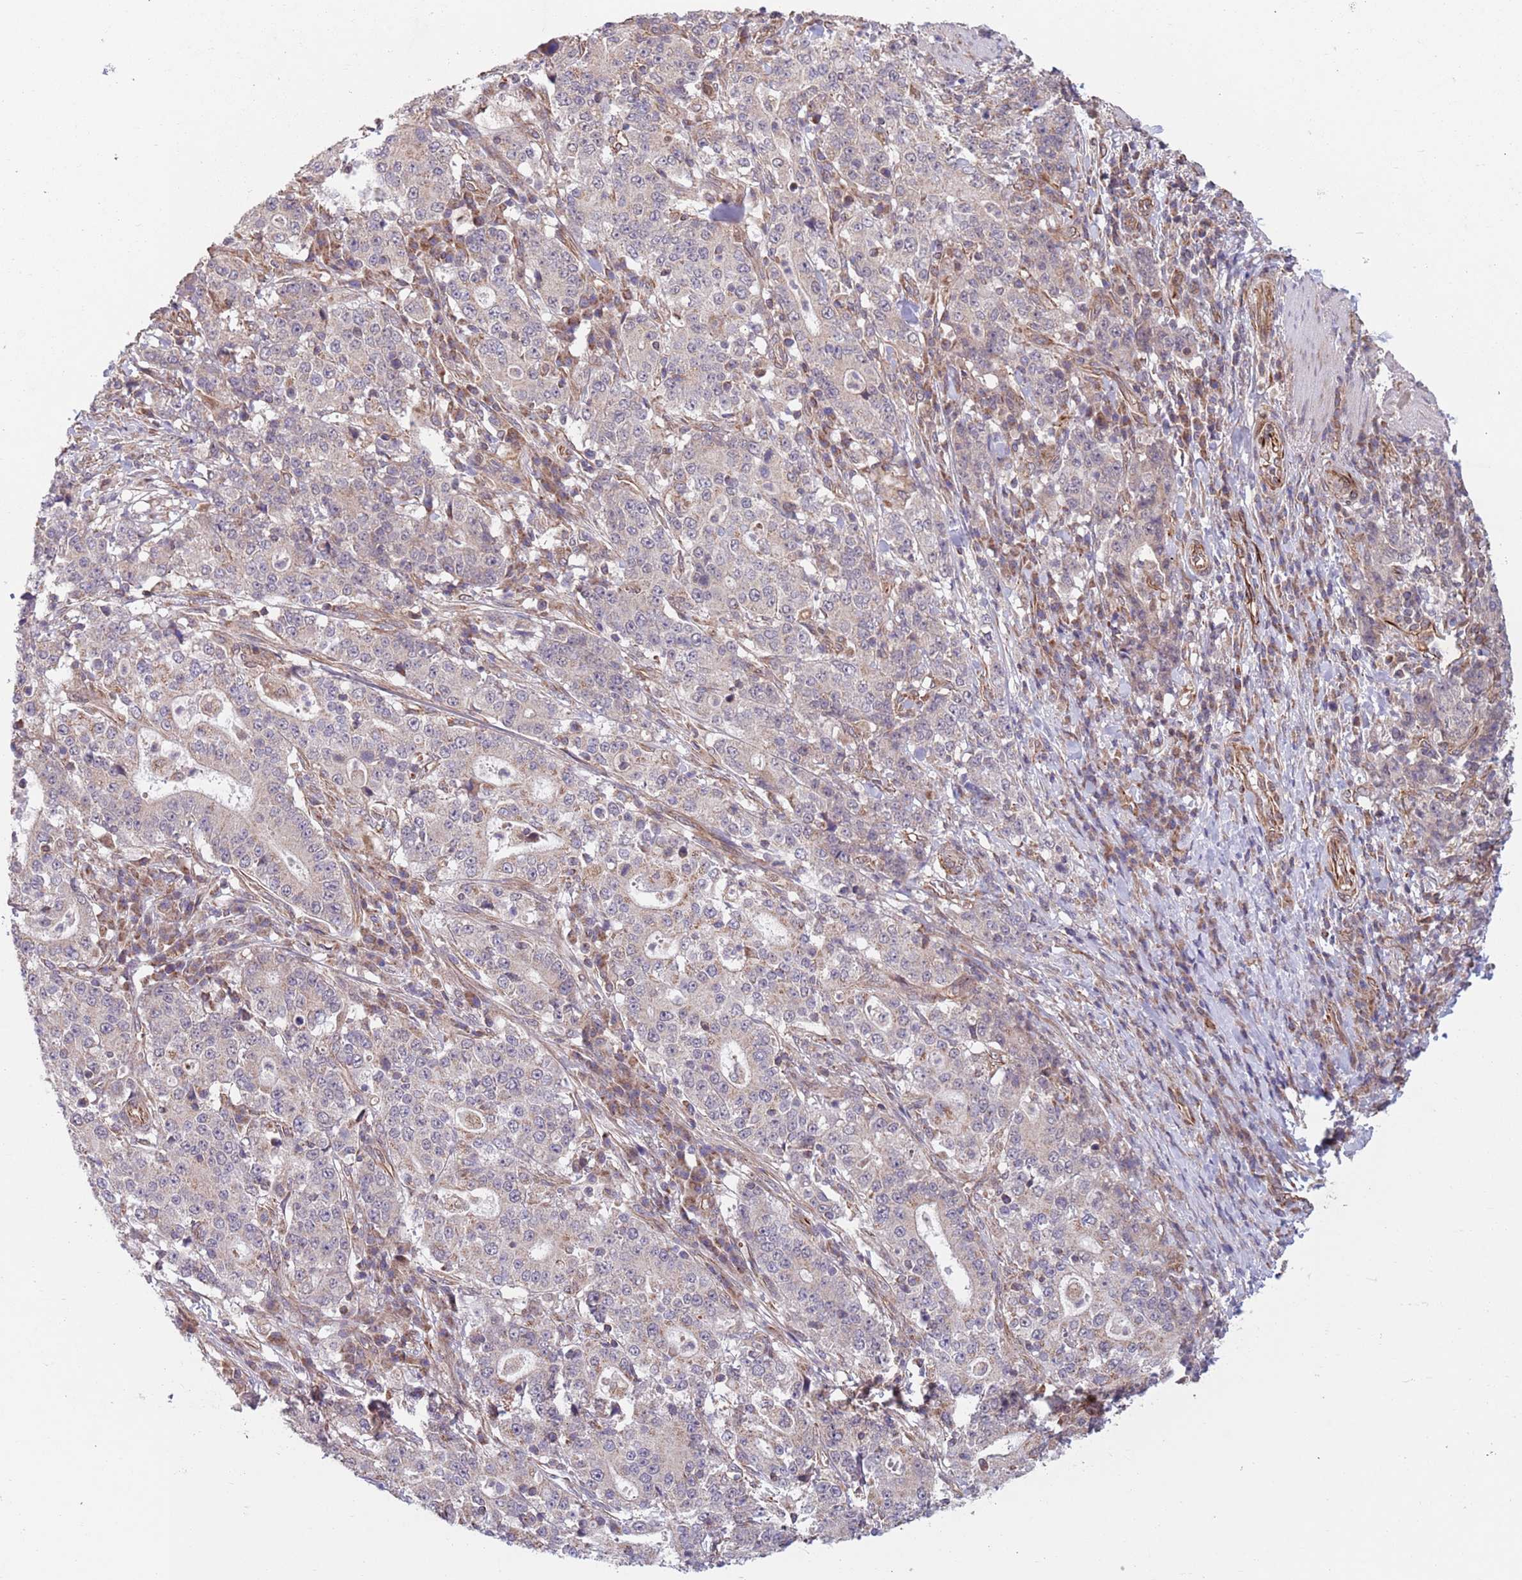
{"staining": {"intensity": "negative", "quantity": "none", "location": "none"}, "tissue": "stomach cancer", "cell_type": "Tumor cells", "image_type": "cancer", "snomed": [{"axis": "morphology", "description": "Normal tissue, NOS"}, {"axis": "morphology", "description": "Adenocarcinoma, NOS"}, {"axis": "topography", "description": "Stomach, upper"}, {"axis": "topography", "description": "Stomach"}], "caption": "Protein analysis of stomach cancer displays no significant expression in tumor cells.", "gene": "CHD9", "patient": {"sex": "male", "age": 59}}